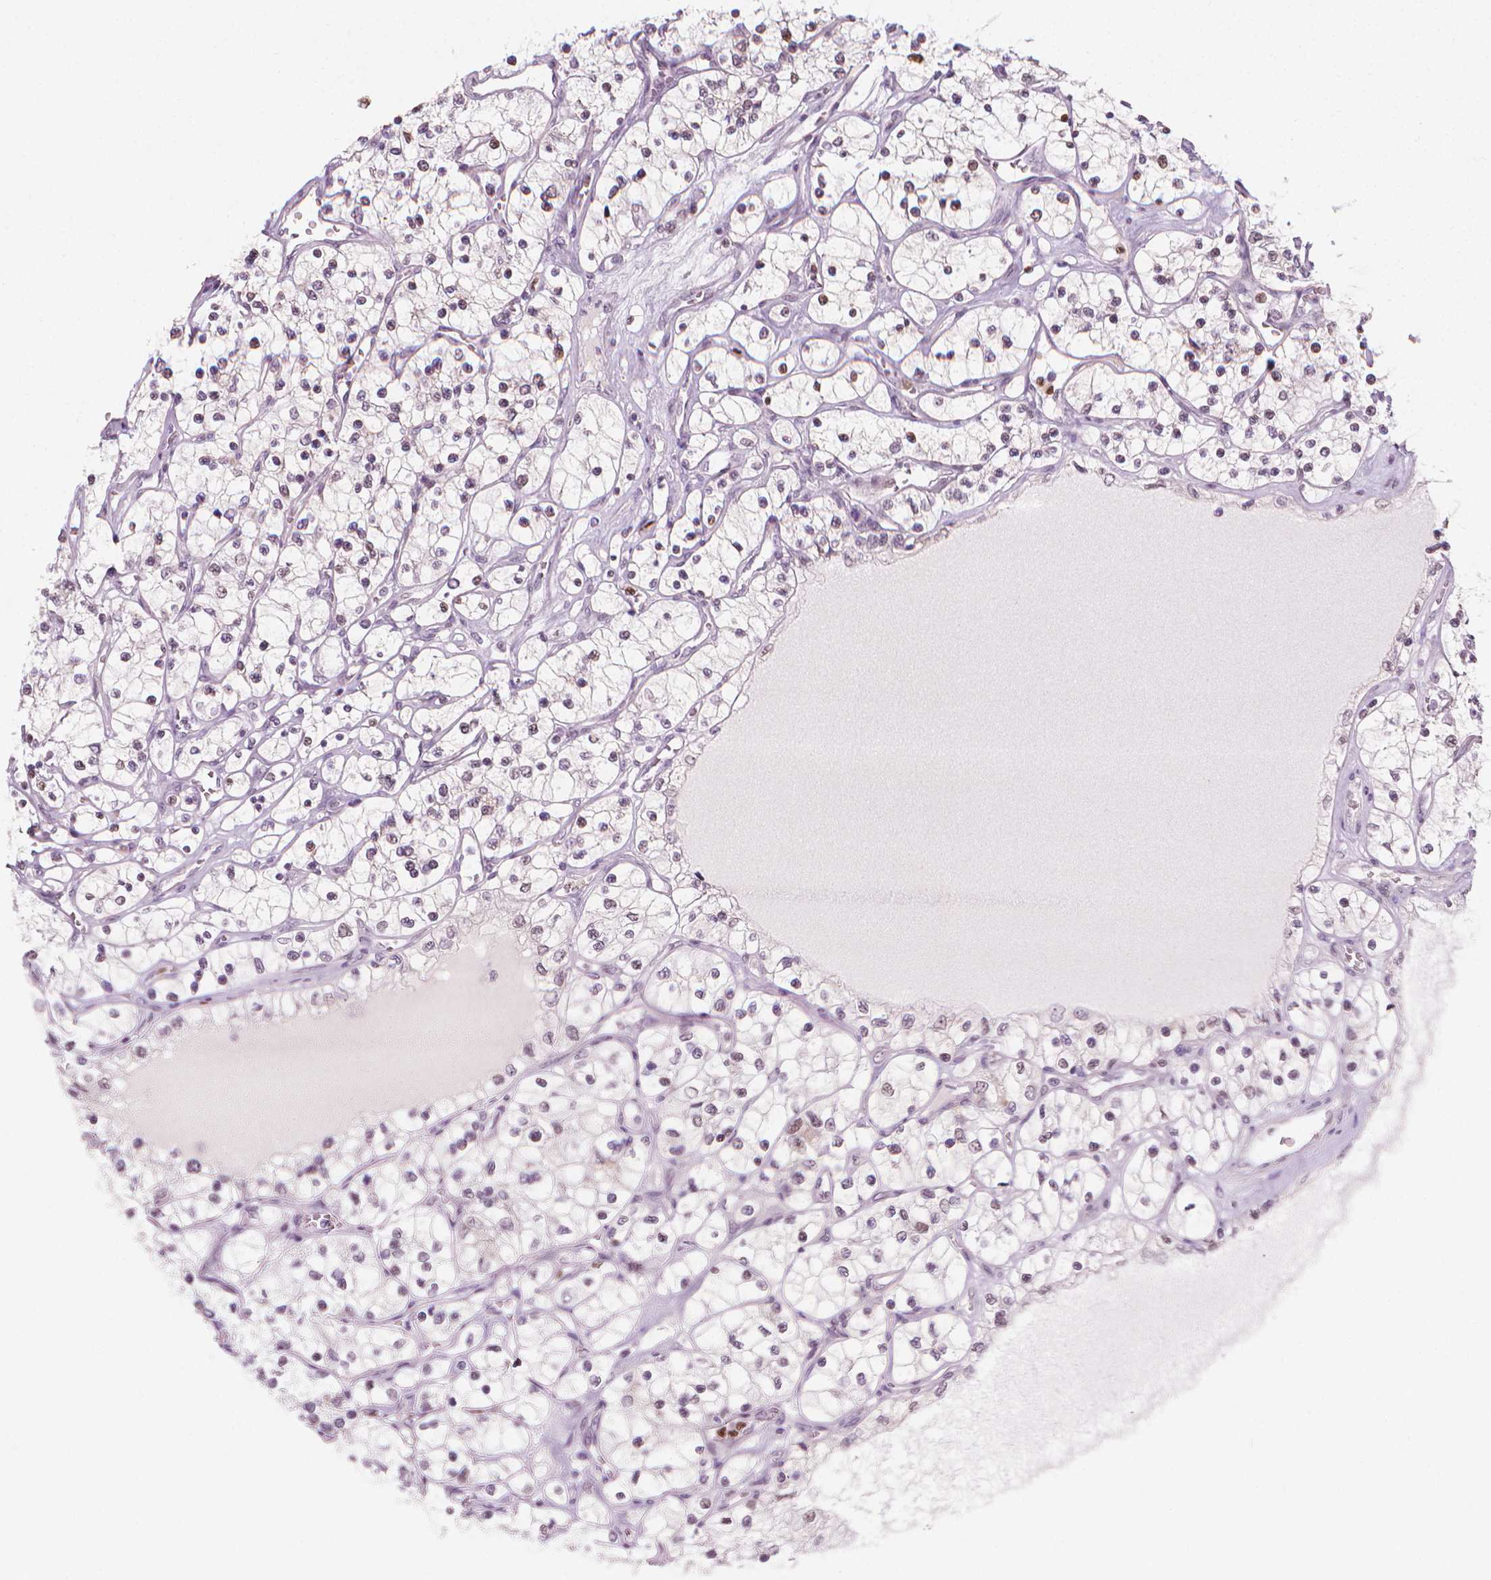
{"staining": {"intensity": "weak", "quantity": "<25%", "location": "nuclear"}, "tissue": "renal cancer", "cell_type": "Tumor cells", "image_type": "cancer", "snomed": [{"axis": "morphology", "description": "Adenocarcinoma, NOS"}, {"axis": "topography", "description": "Kidney"}], "caption": "Photomicrograph shows no significant protein staining in tumor cells of renal cancer (adenocarcinoma).", "gene": "CDKN1C", "patient": {"sex": "female", "age": 69}}